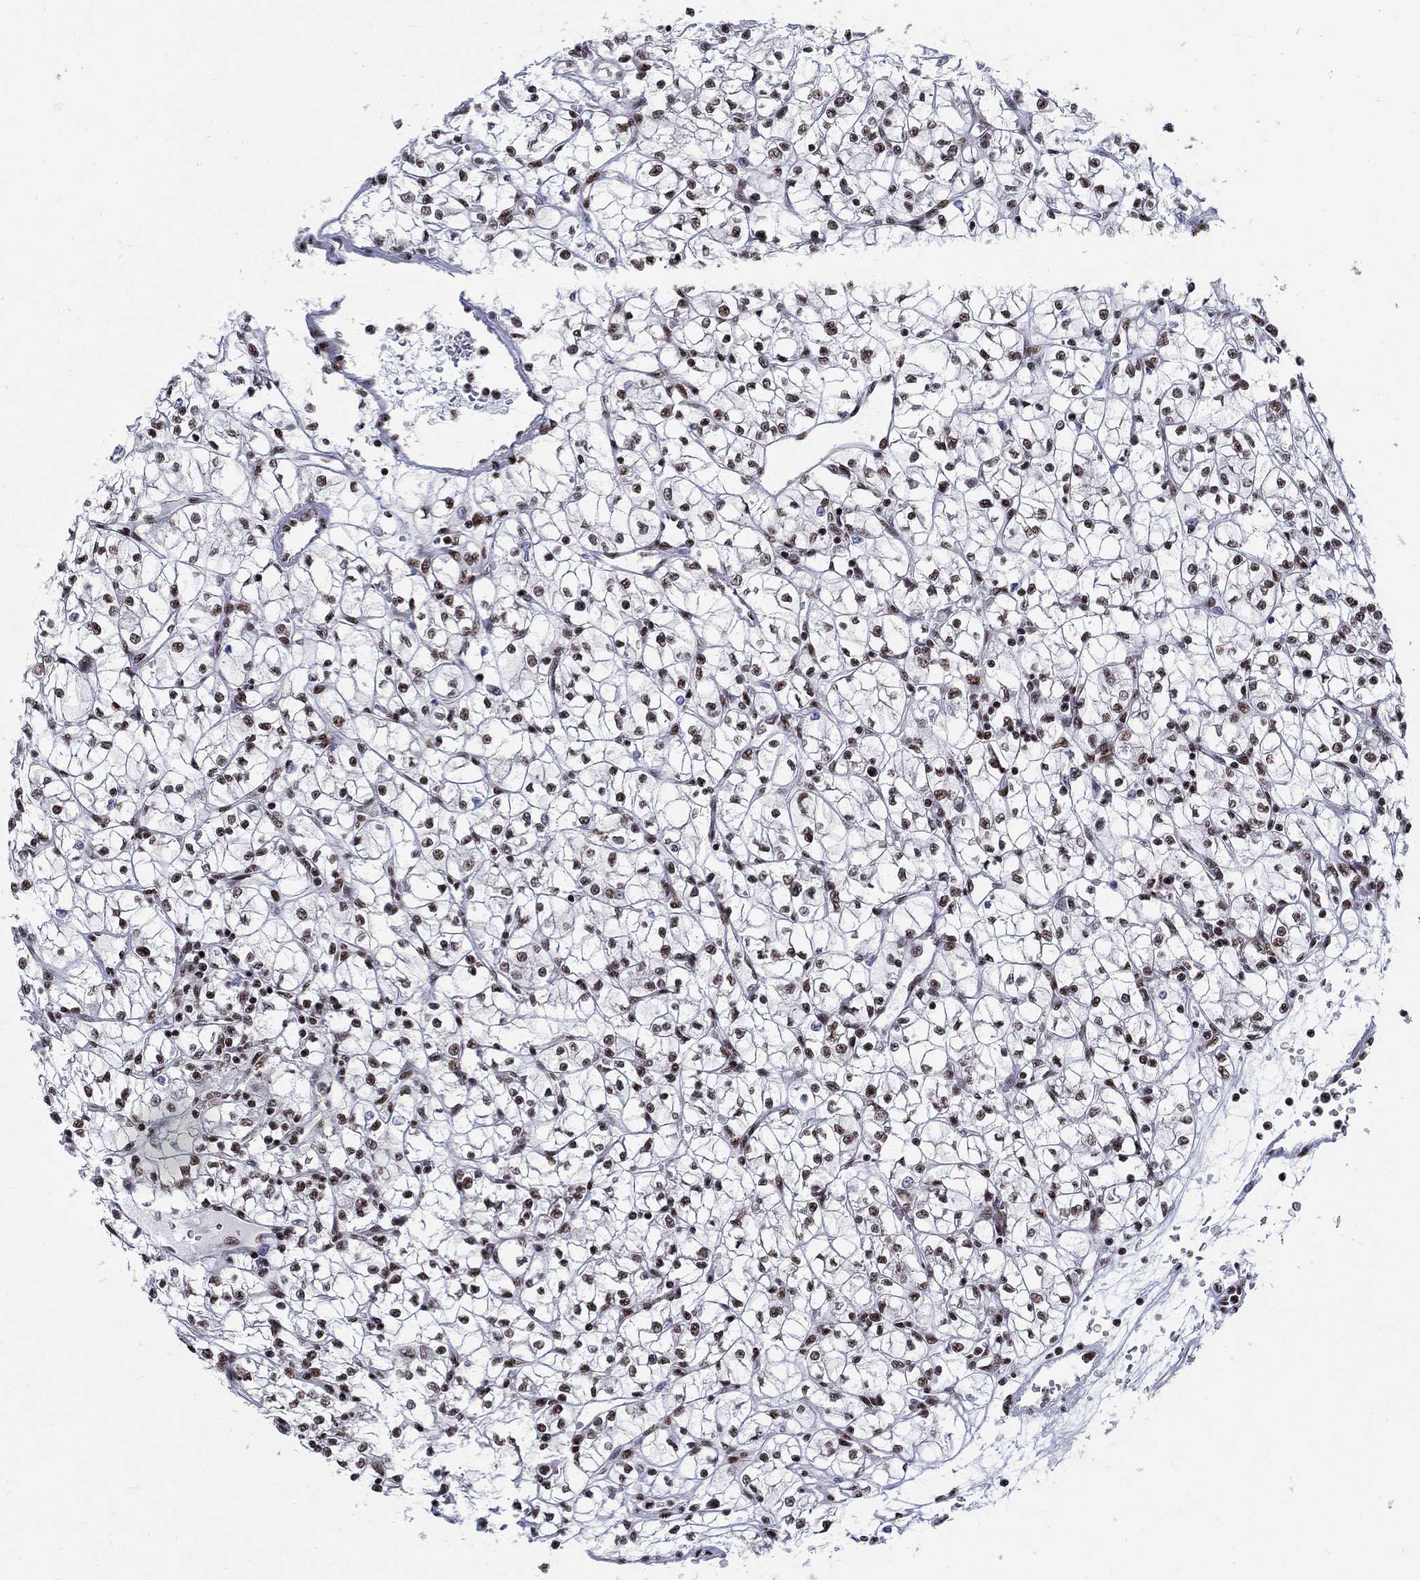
{"staining": {"intensity": "moderate", "quantity": ">75%", "location": "nuclear"}, "tissue": "renal cancer", "cell_type": "Tumor cells", "image_type": "cancer", "snomed": [{"axis": "morphology", "description": "Adenocarcinoma, NOS"}, {"axis": "topography", "description": "Kidney"}], "caption": "Immunohistochemistry (DAB) staining of renal adenocarcinoma reveals moderate nuclear protein expression in about >75% of tumor cells. The staining is performed using DAB (3,3'-diaminobenzidine) brown chromogen to label protein expression. The nuclei are counter-stained blue using hematoxylin.", "gene": "FBXO16", "patient": {"sex": "female", "age": 64}}